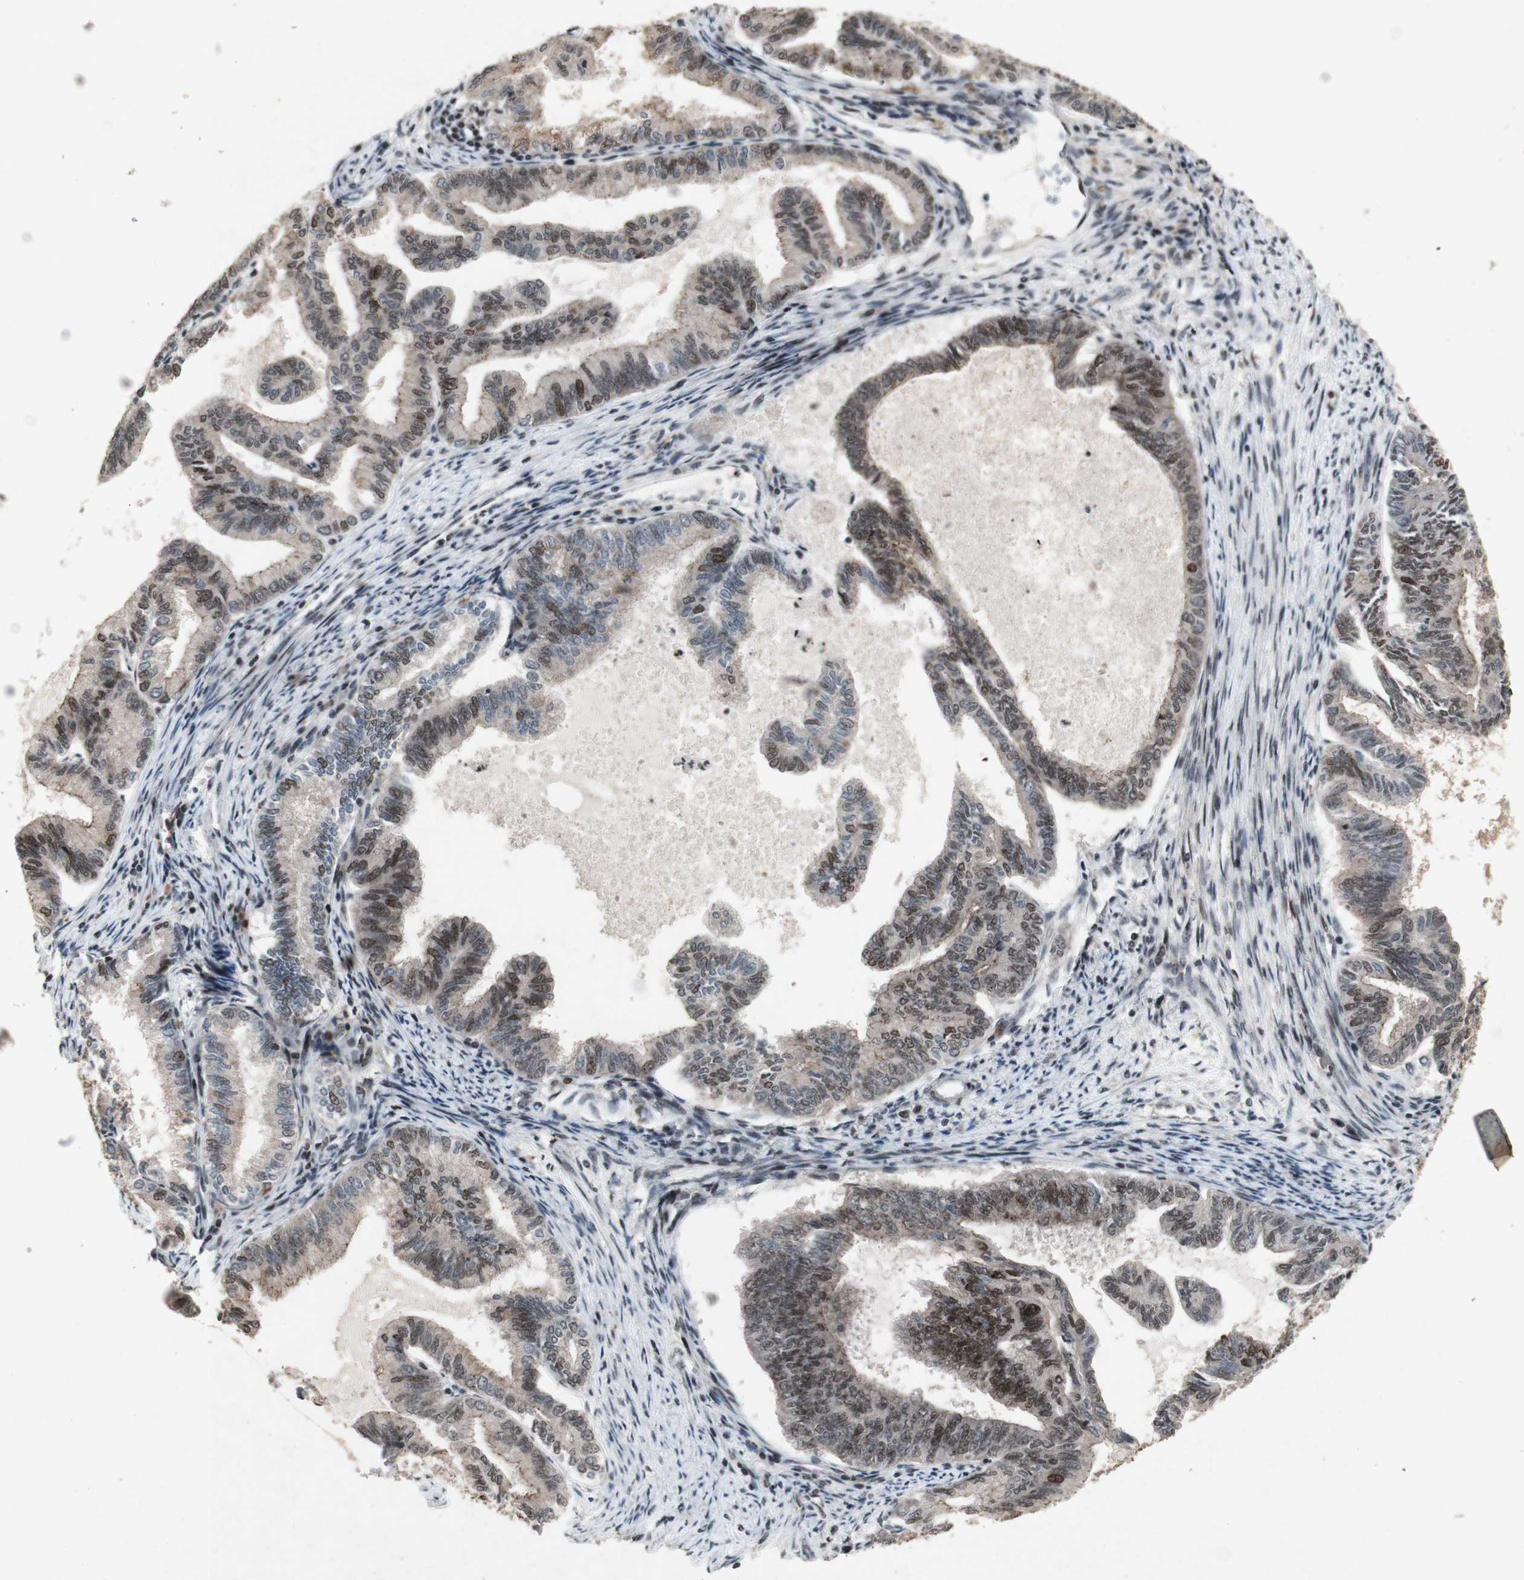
{"staining": {"intensity": "weak", "quantity": "25%-75%", "location": "cytoplasmic/membranous,nuclear"}, "tissue": "endometrial cancer", "cell_type": "Tumor cells", "image_type": "cancer", "snomed": [{"axis": "morphology", "description": "Adenocarcinoma, NOS"}, {"axis": "topography", "description": "Endometrium"}], "caption": "IHC of endometrial cancer (adenocarcinoma) displays low levels of weak cytoplasmic/membranous and nuclear expression in approximately 25%-75% of tumor cells.", "gene": "PLXNA1", "patient": {"sex": "female", "age": 86}}